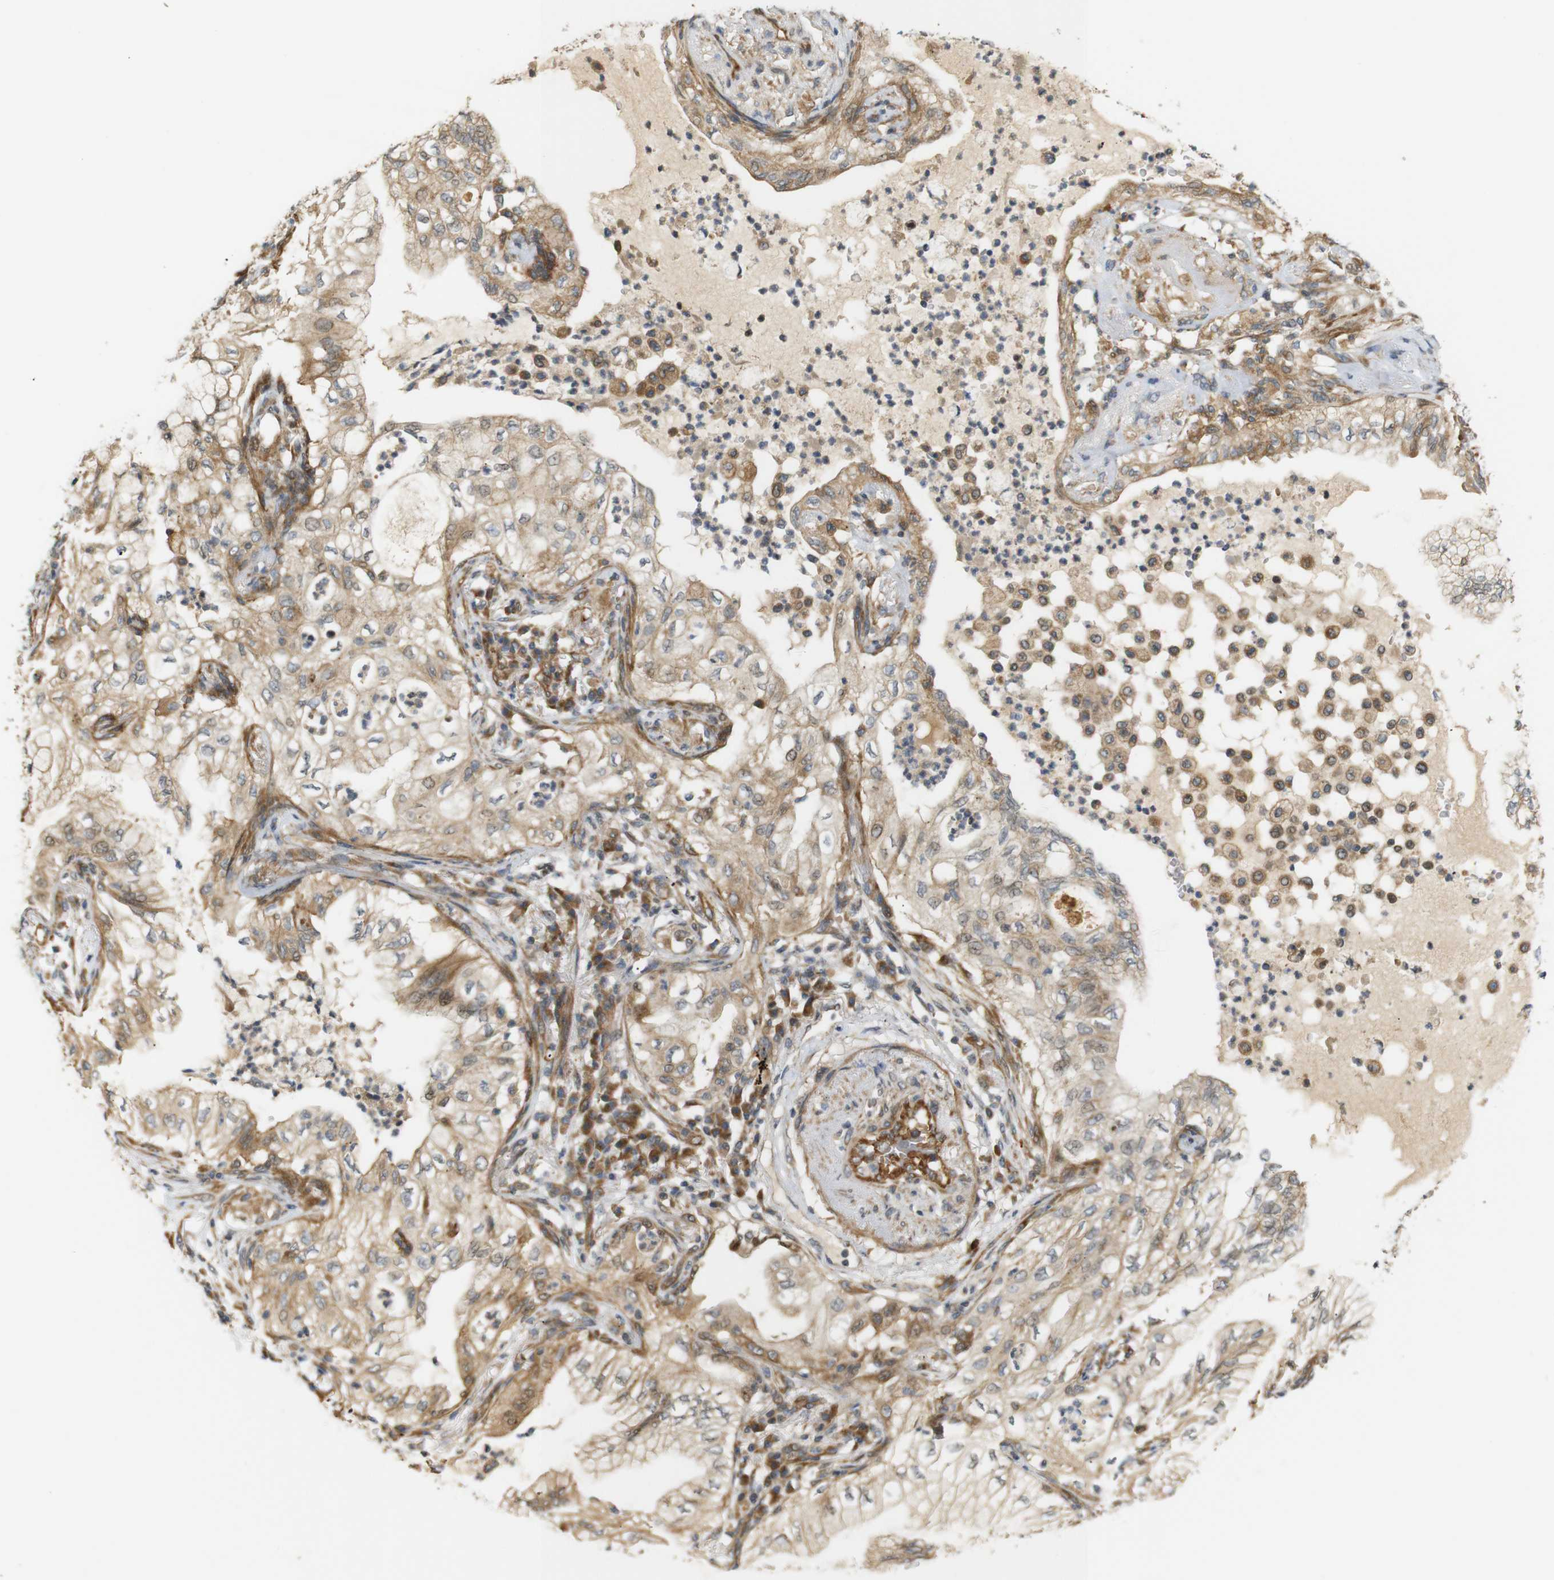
{"staining": {"intensity": "moderate", "quantity": ">75%", "location": "cytoplasmic/membranous"}, "tissue": "lung cancer", "cell_type": "Tumor cells", "image_type": "cancer", "snomed": [{"axis": "morphology", "description": "Adenocarcinoma, NOS"}, {"axis": "topography", "description": "Lung"}], "caption": "This is a micrograph of immunohistochemistry (IHC) staining of lung adenocarcinoma, which shows moderate expression in the cytoplasmic/membranous of tumor cells.", "gene": "RPTOR", "patient": {"sex": "female", "age": 70}}